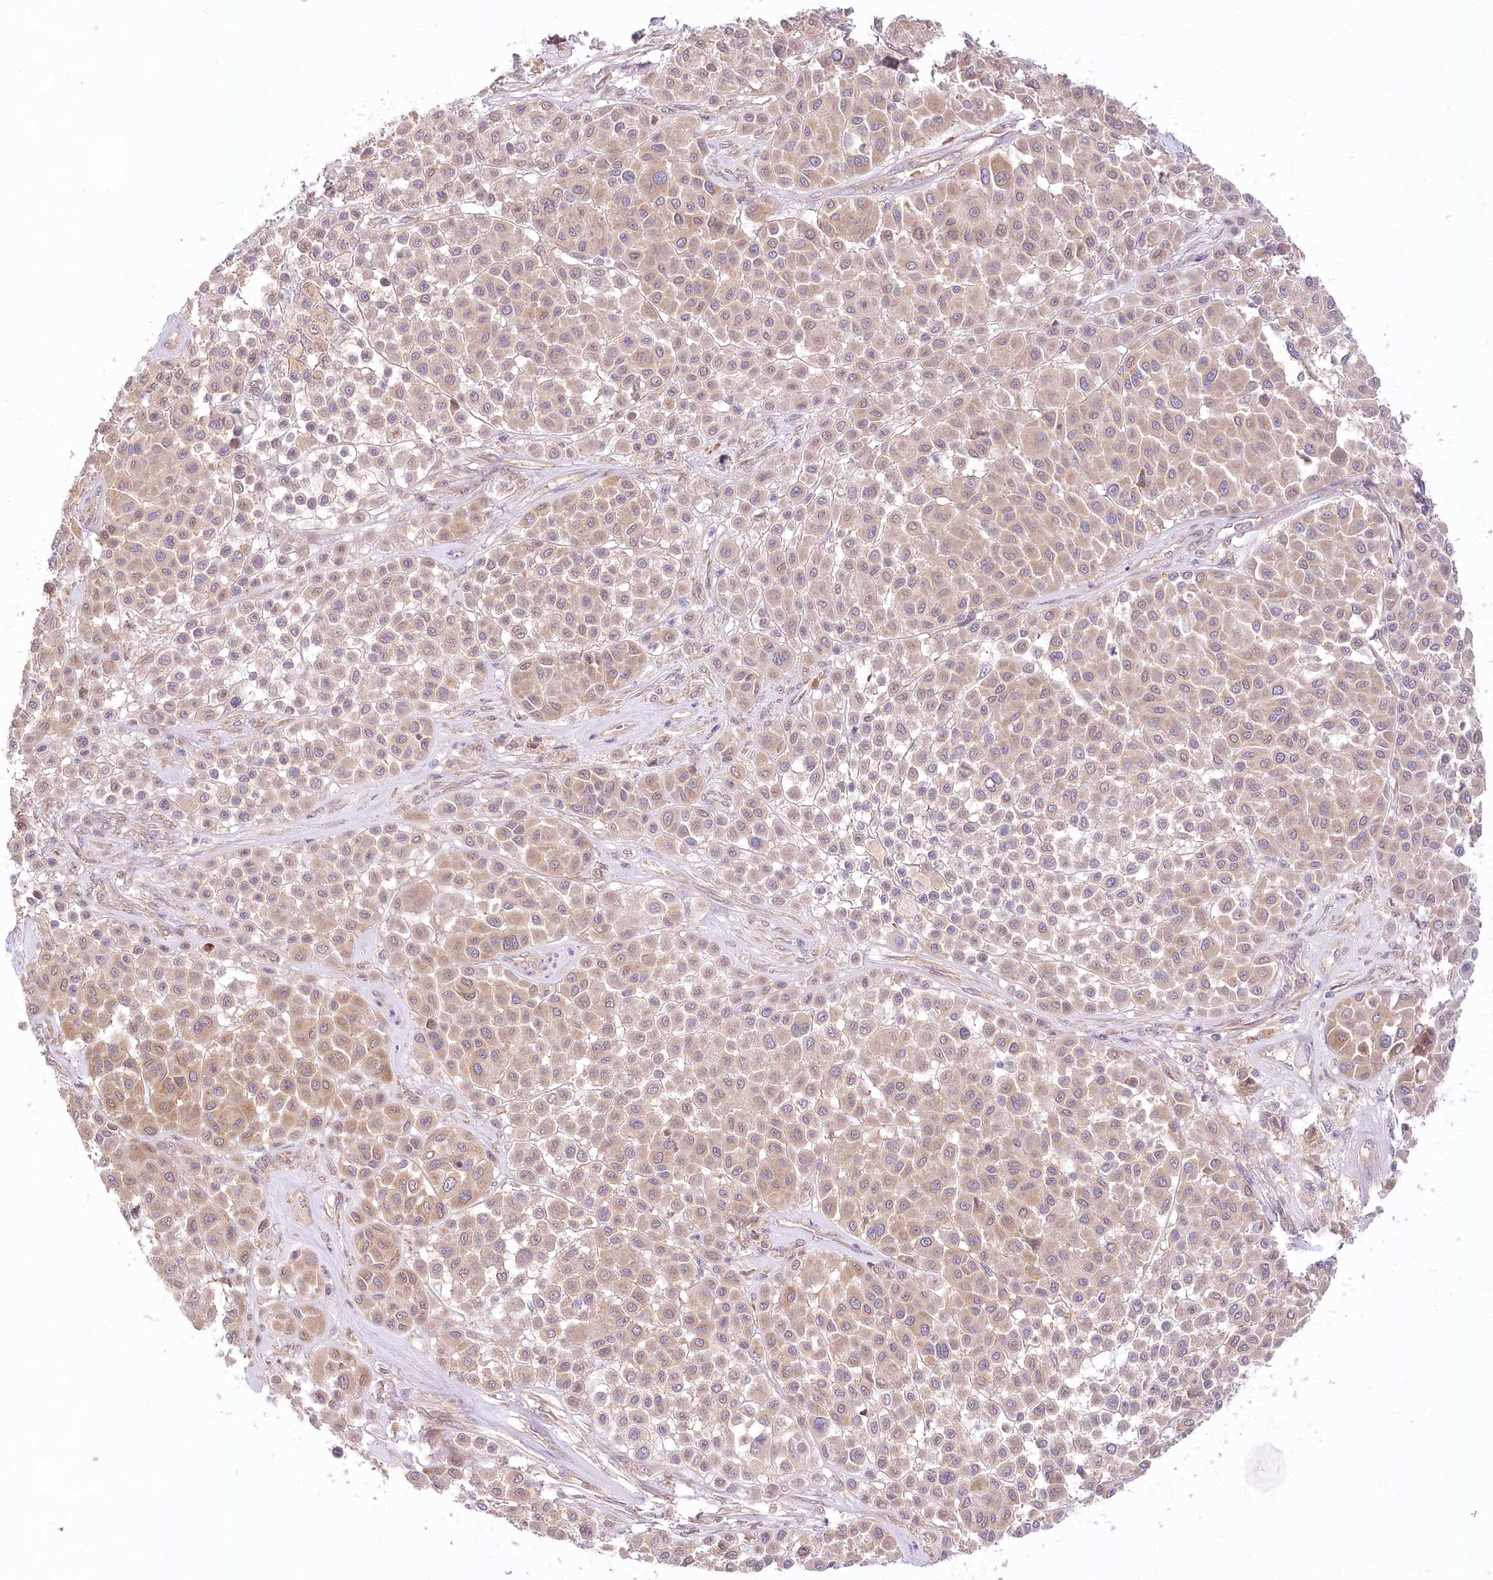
{"staining": {"intensity": "weak", "quantity": ">75%", "location": "cytoplasmic/membranous"}, "tissue": "melanoma", "cell_type": "Tumor cells", "image_type": "cancer", "snomed": [{"axis": "morphology", "description": "Malignant melanoma, Metastatic site"}, {"axis": "topography", "description": "Soft tissue"}], "caption": "Protein expression analysis of malignant melanoma (metastatic site) shows weak cytoplasmic/membranous positivity in about >75% of tumor cells.", "gene": "PYROXD1", "patient": {"sex": "male", "age": 41}}